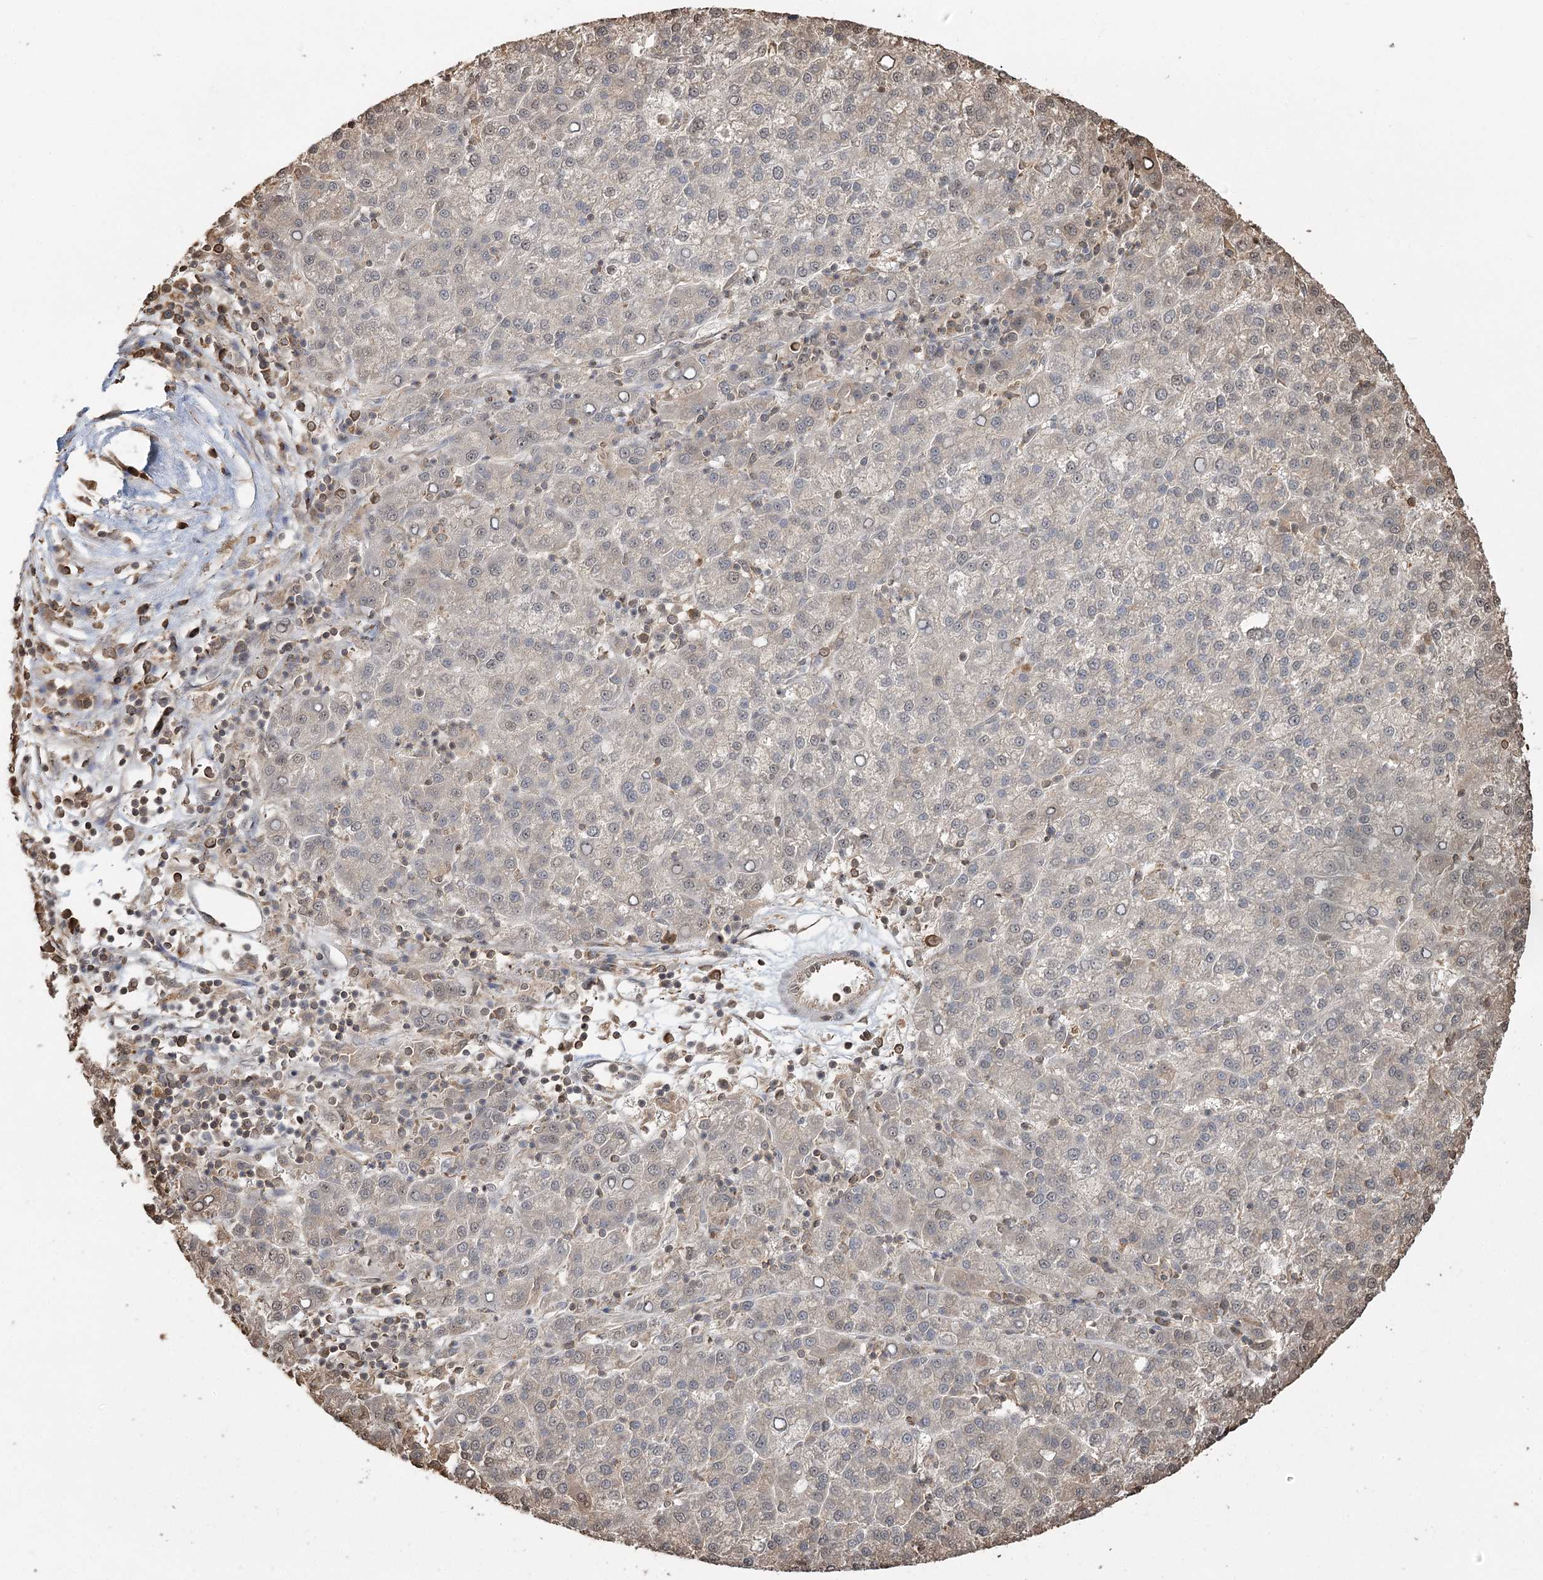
{"staining": {"intensity": "negative", "quantity": "none", "location": "none"}, "tissue": "liver cancer", "cell_type": "Tumor cells", "image_type": "cancer", "snomed": [{"axis": "morphology", "description": "Carcinoma, Hepatocellular, NOS"}, {"axis": "topography", "description": "Liver"}], "caption": "The image shows no significant positivity in tumor cells of liver cancer.", "gene": "PLCH1", "patient": {"sex": "female", "age": 58}}